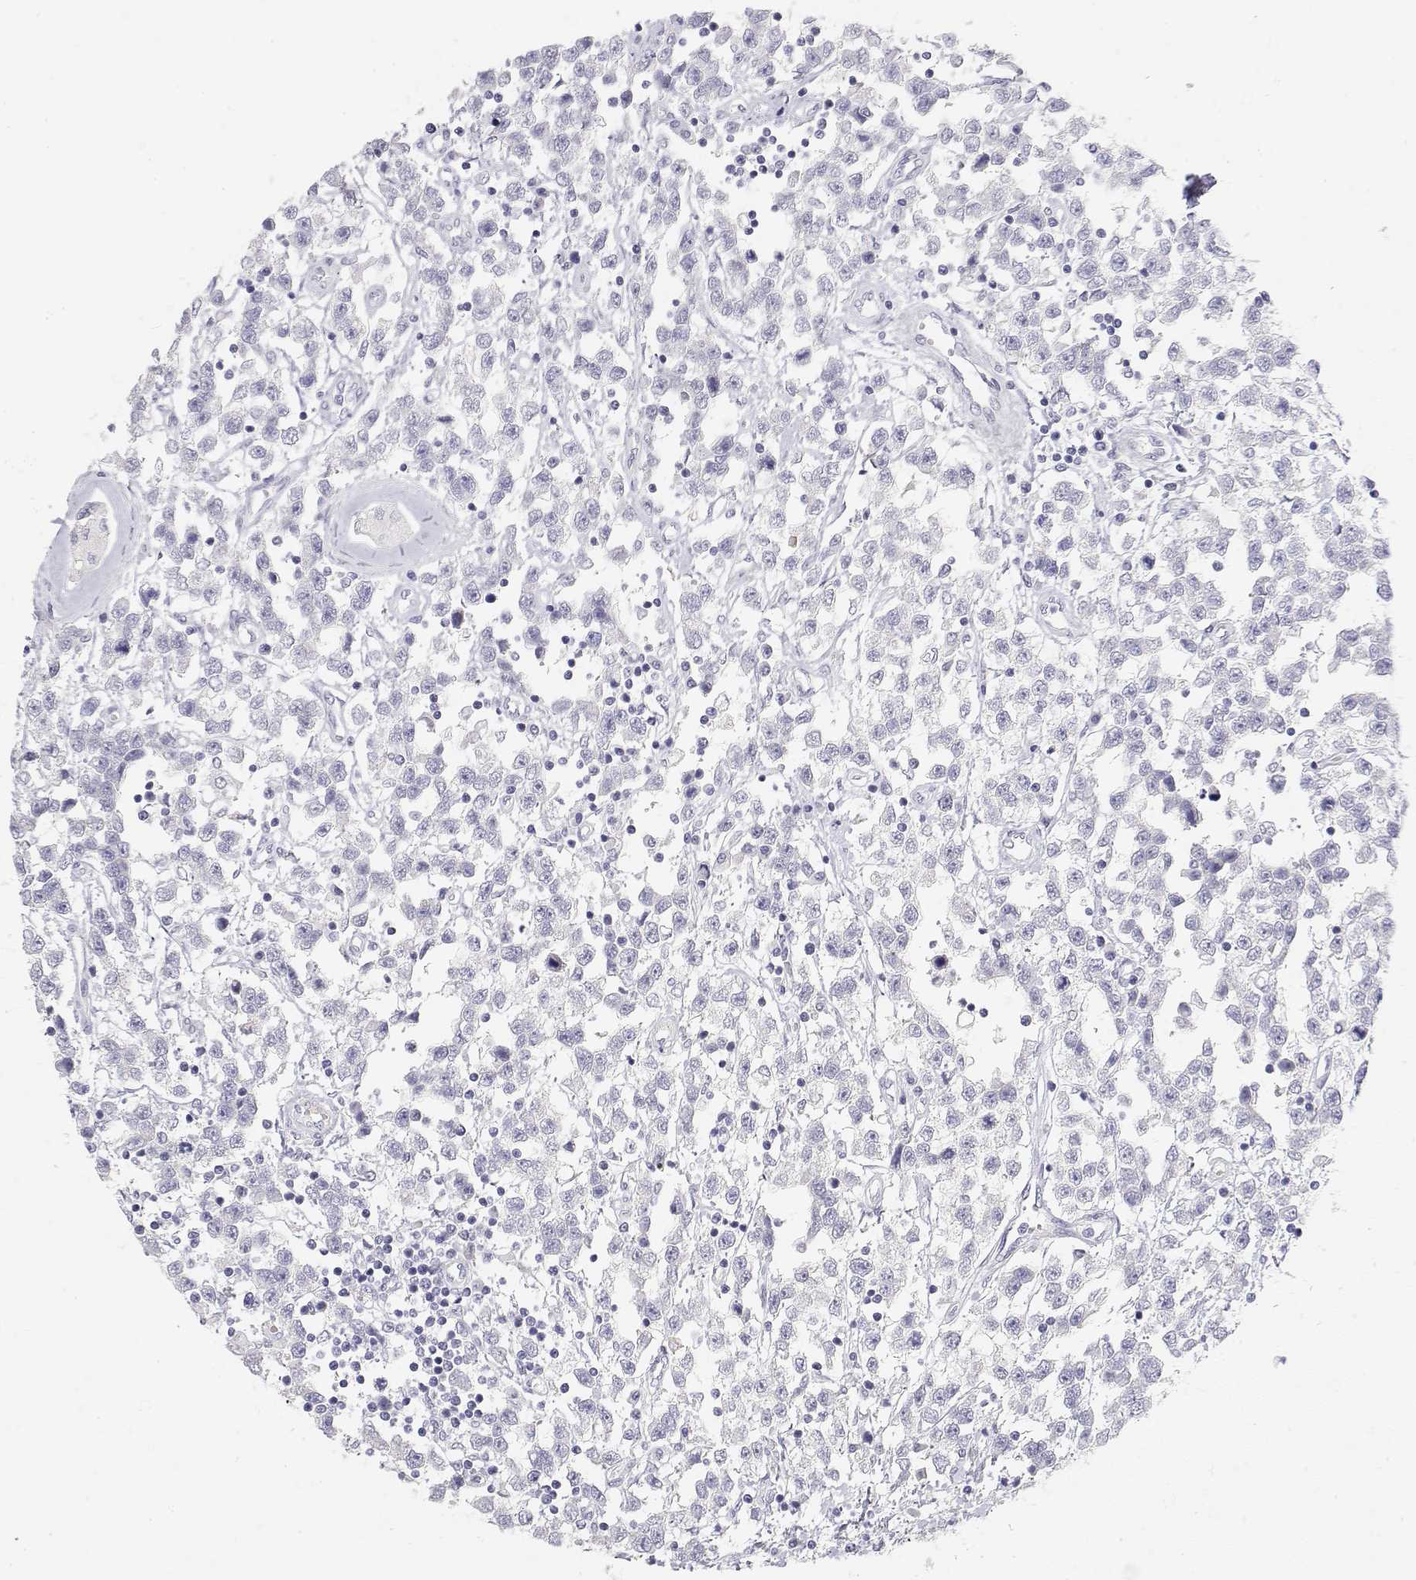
{"staining": {"intensity": "negative", "quantity": "none", "location": "none"}, "tissue": "testis cancer", "cell_type": "Tumor cells", "image_type": "cancer", "snomed": [{"axis": "morphology", "description": "Seminoma, NOS"}, {"axis": "topography", "description": "Testis"}], "caption": "Tumor cells are negative for protein expression in human testis seminoma.", "gene": "MISP", "patient": {"sex": "male", "age": 34}}